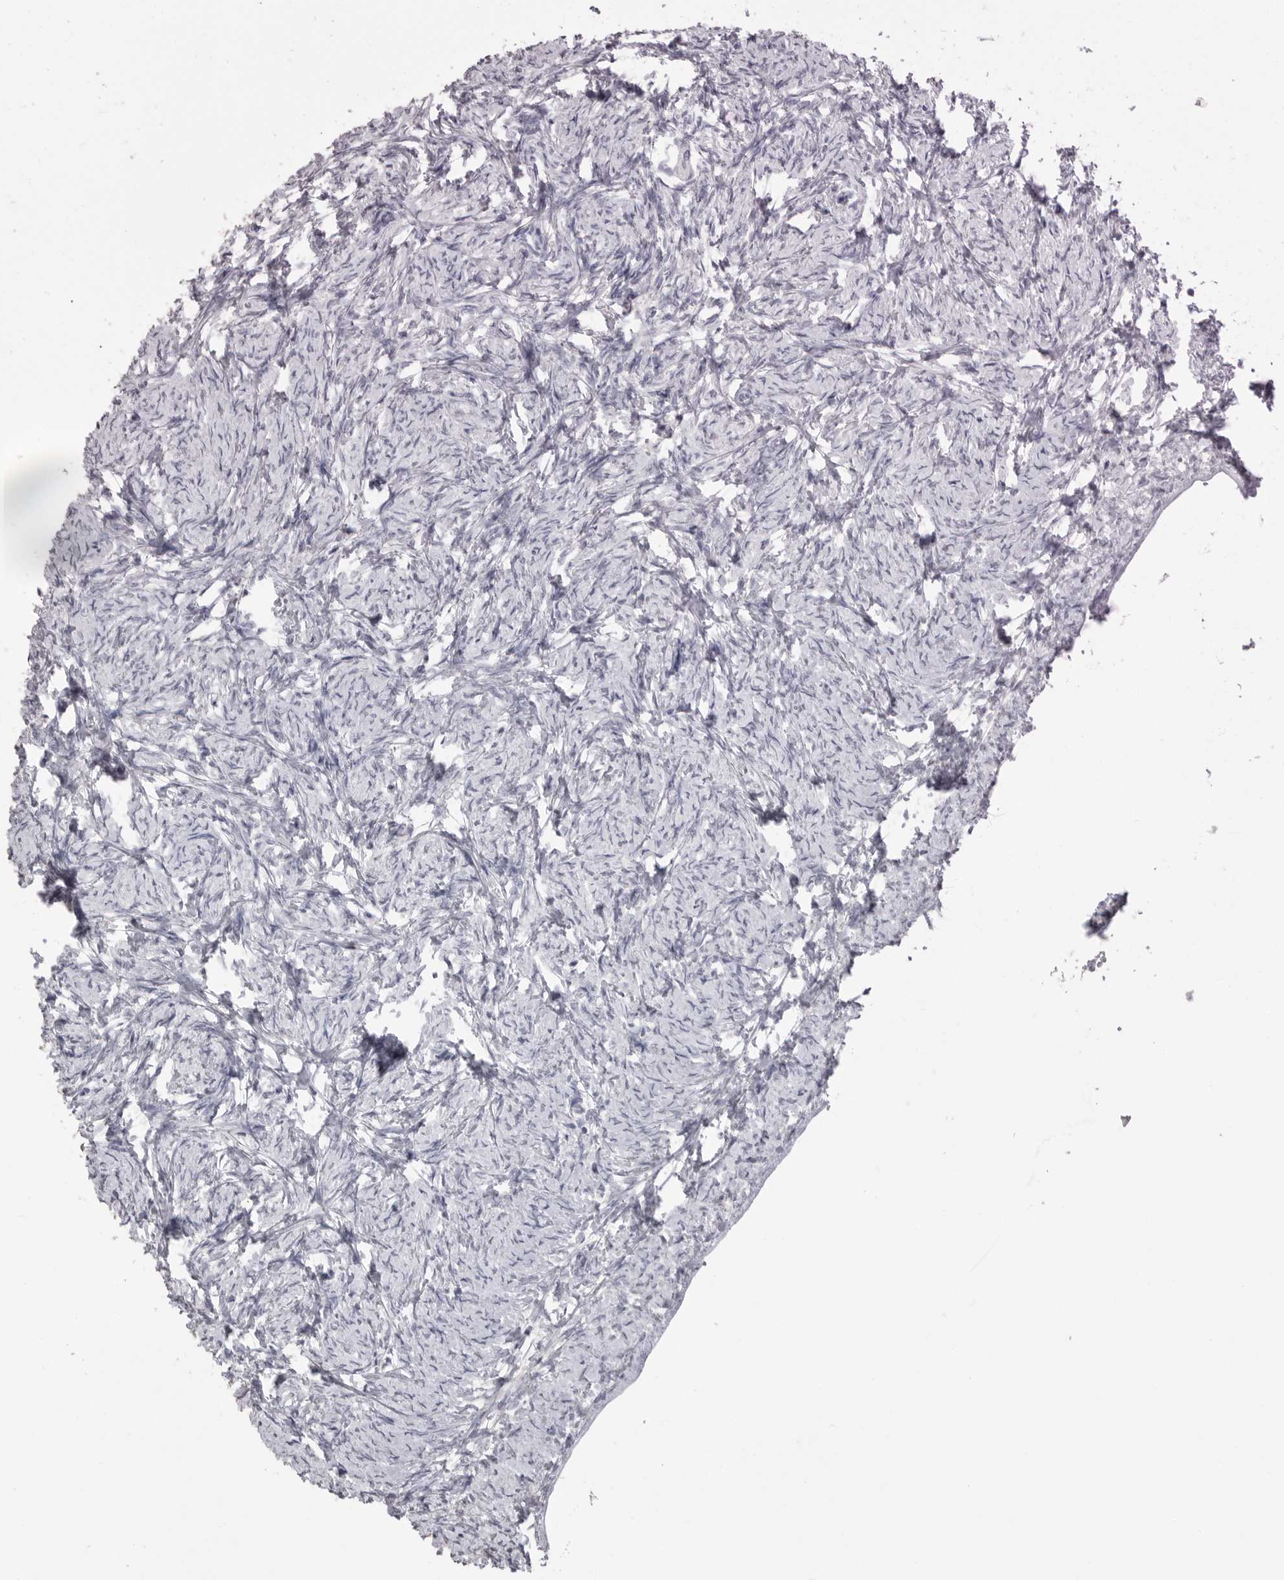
{"staining": {"intensity": "negative", "quantity": "none", "location": "none"}, "tissue": "ovary", "cell_type": "Follicle cells", "image_type": "normal", "snomed": [{"axis": "morphology", "description": "Normal tissue, NOS"}, {"axis": "topography", "description": "Ovary"}], "caption": "Human ovary stained for a protein using immunohistochemistry (IHC) demonstrates no expression in follicle cells.", "gene": "ICAM5", "patient": {"sex": "female", "age": 34}}